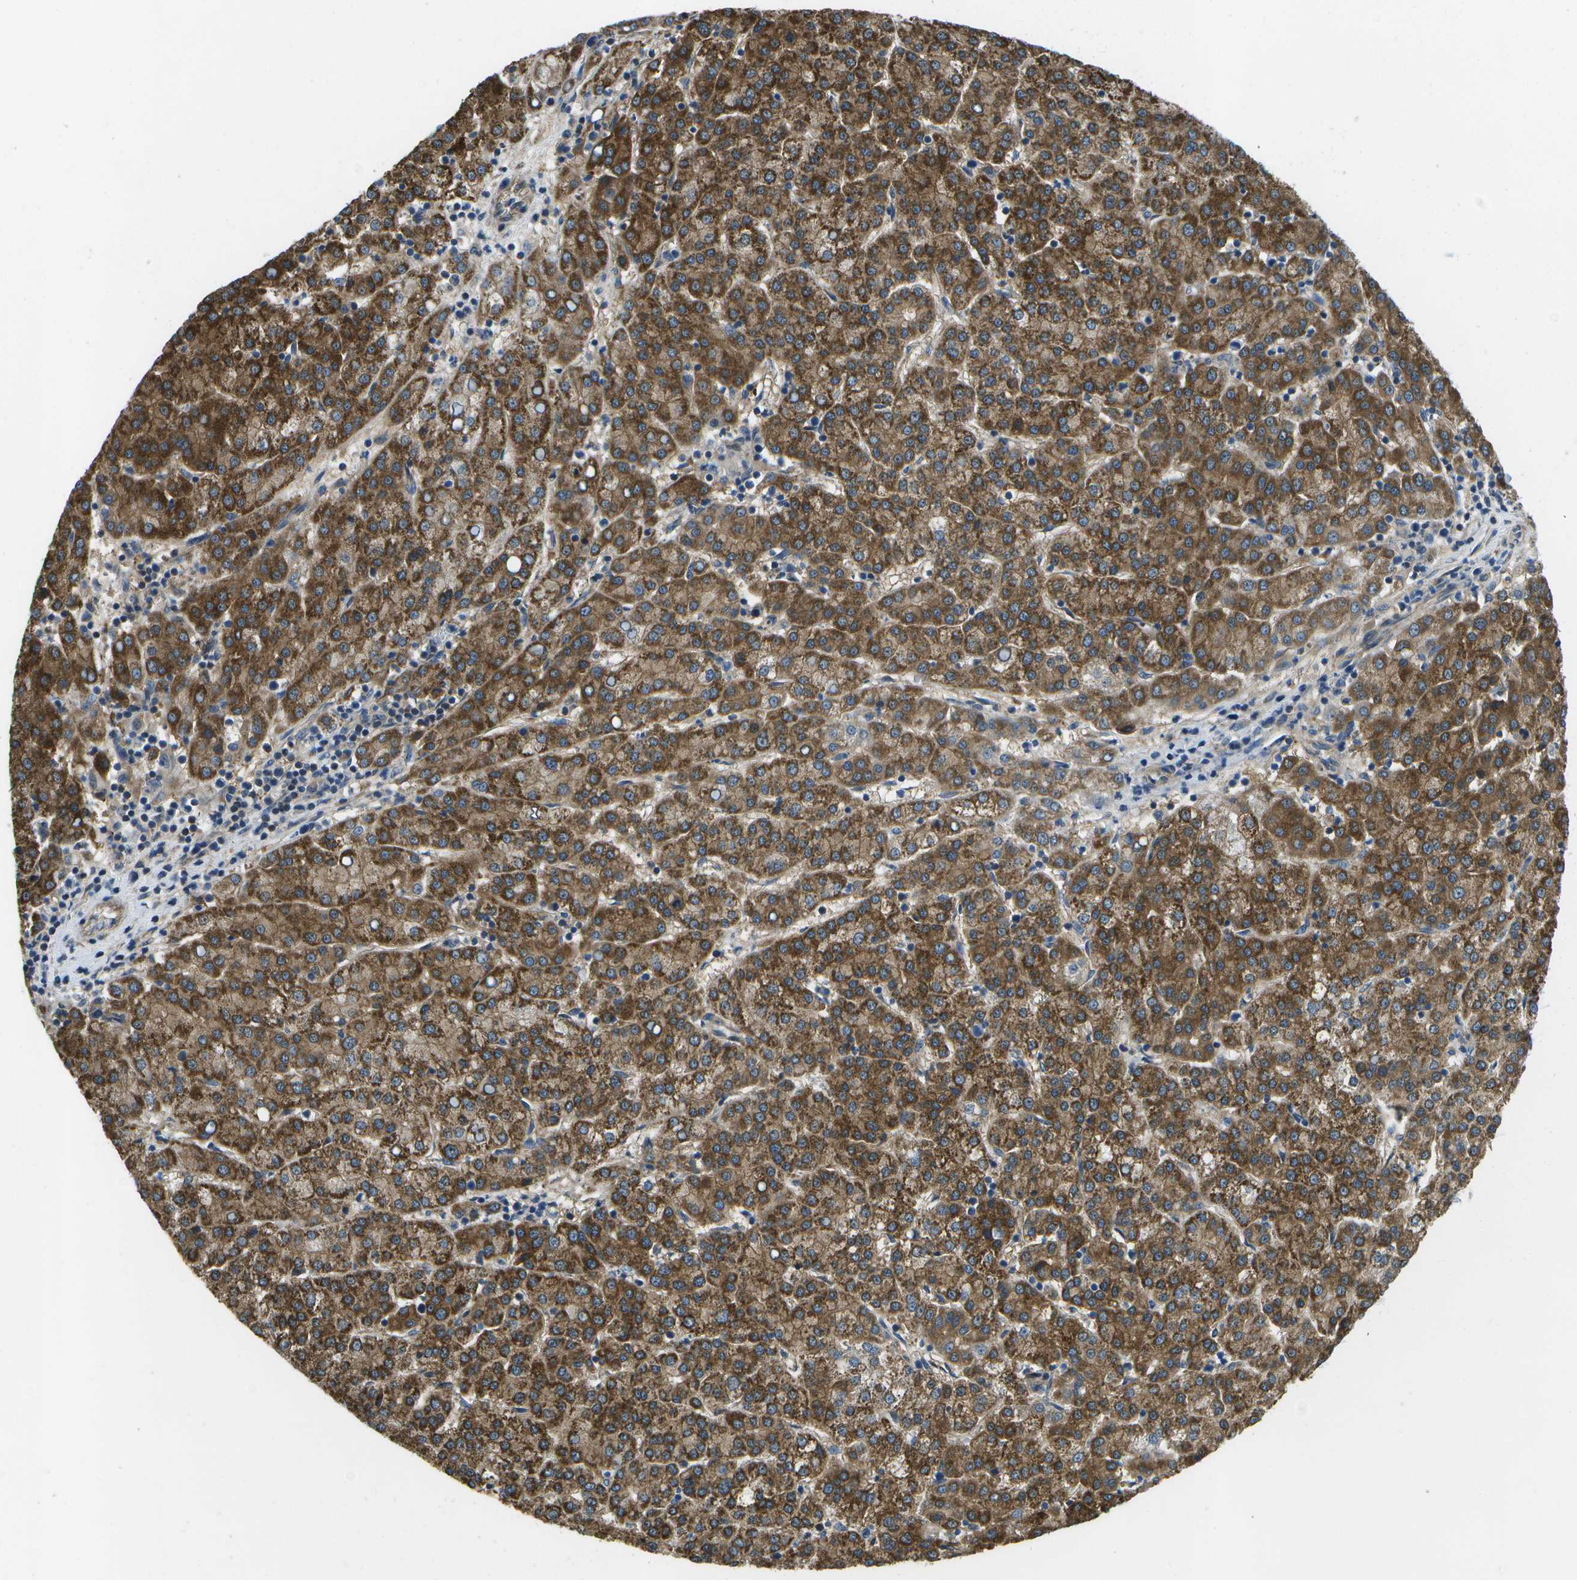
{"staining": {"intensity": "strong", "quantity": ">75%", "location": "cytoplasmic/membranous"}, "tissue": "liver cancer", "cell_type": "Tumor cells", "image_type": "cancer", "snomed": [{"axis": "morphology", "description": "Carcinoma, Hepatocellular, NOS"}, {"axis": "topography", "description": "Liver"}], "caption": "Hepatocellular carcinoma (liver) was stained to show a protein in brown. There is high levels of strong cytoplasmic/membranous positivity in about >75% of tumor cells. Immunohistochemistry (ihc) stains the protein in brown and the nuclei are stained blue.", "gene": "MVK", "patient": {"sex": "female", "age": 58}}